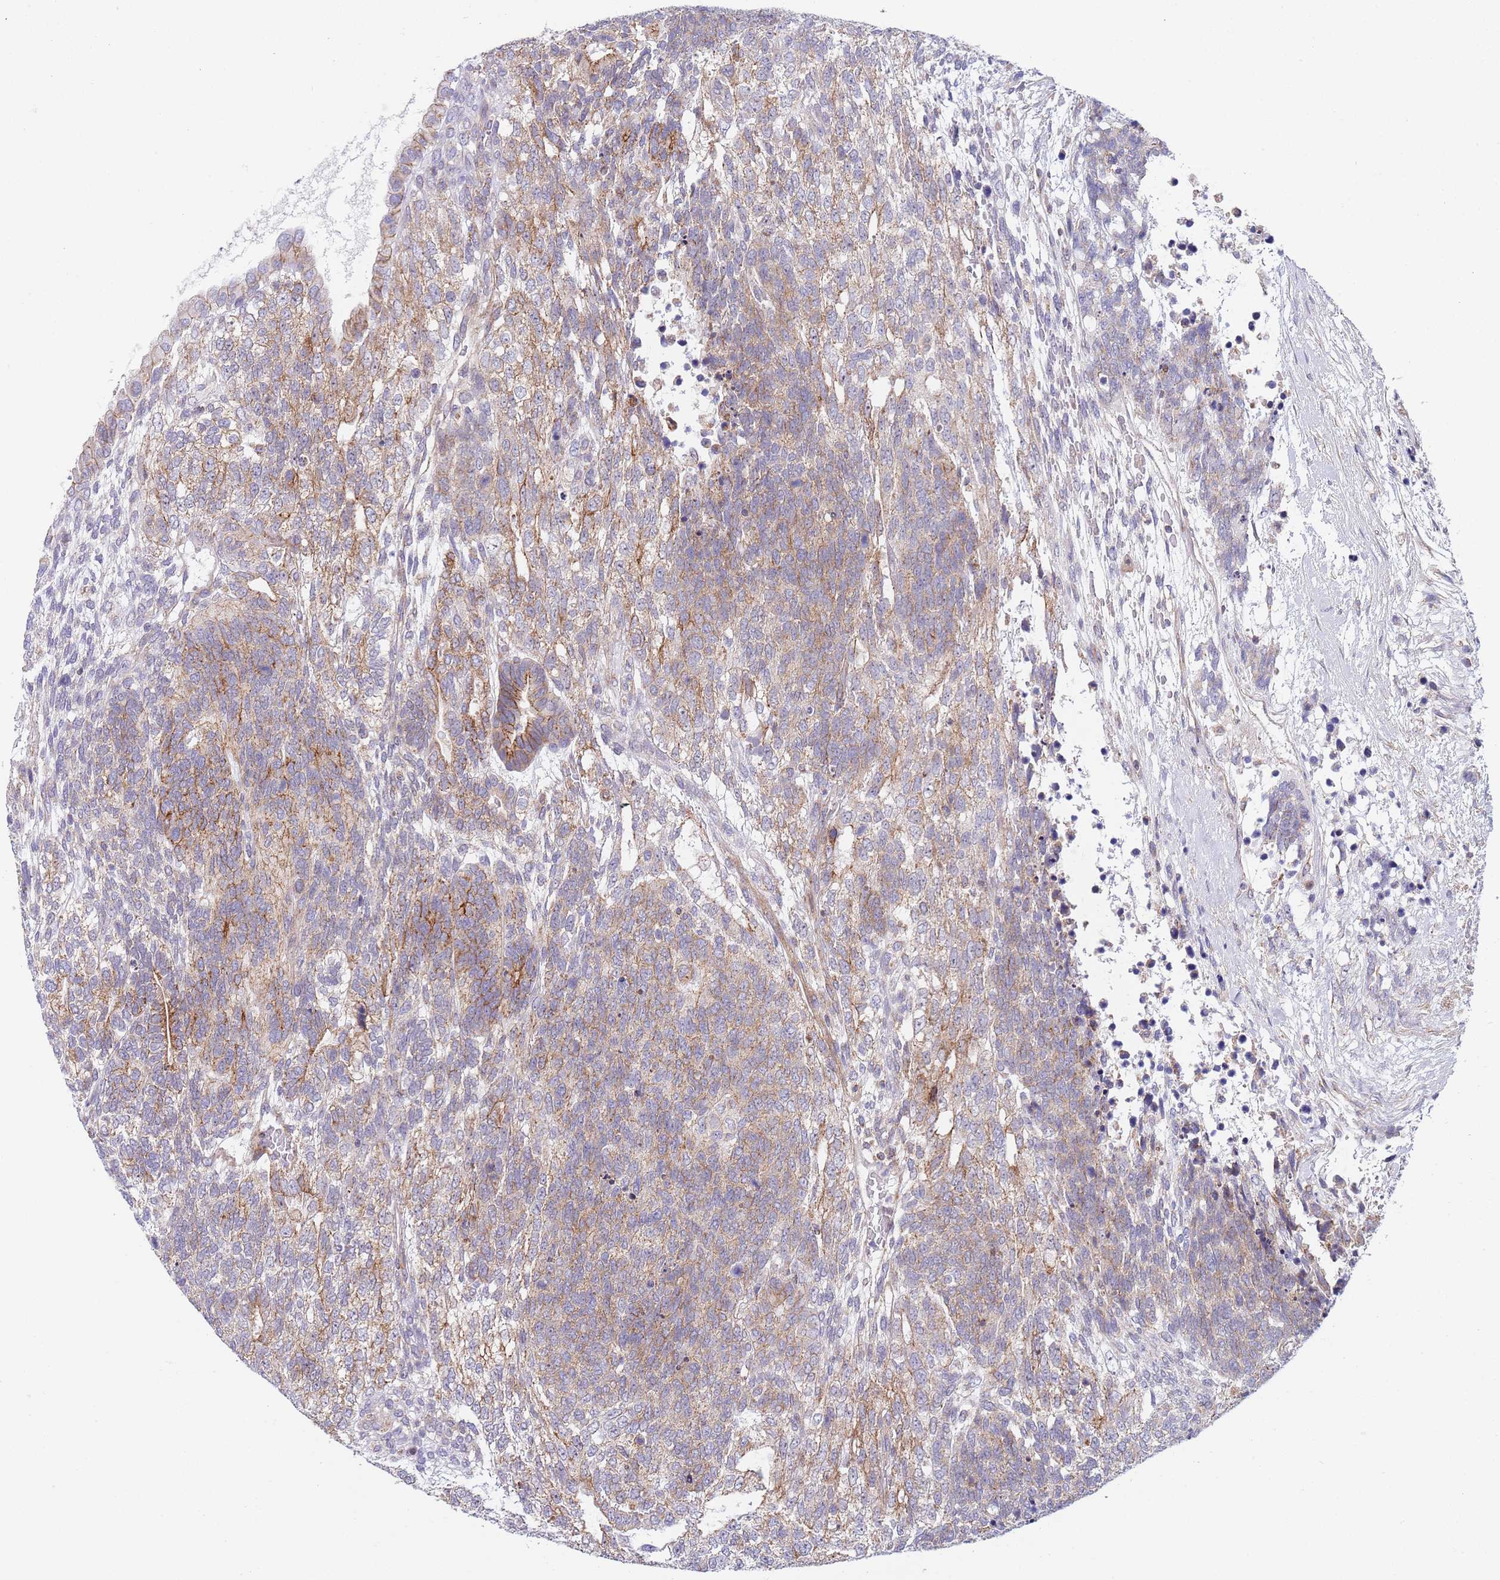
{"staining": {"intensity": "moderate", "quantity": "25%-75%", "location": "cytoplasmic/membranous"}, "tissue": "testis cancer", "cell_type": "Tumor cells", "image_type": "cancer", "snomed": [{"axis": "morphology", "description": "Carcinoma, Embryonal, NOS"}, {"axis": "topography", "description": "Testis"}], "caption": "About 25%-75% of tumor cells in human testis cancer display moderate cytoplasmic/membranous protein expression as visualized by brown immunohistochemical staining.", "gene": "PWWP3A", "patient": {"sex": "male", "age": 23}}